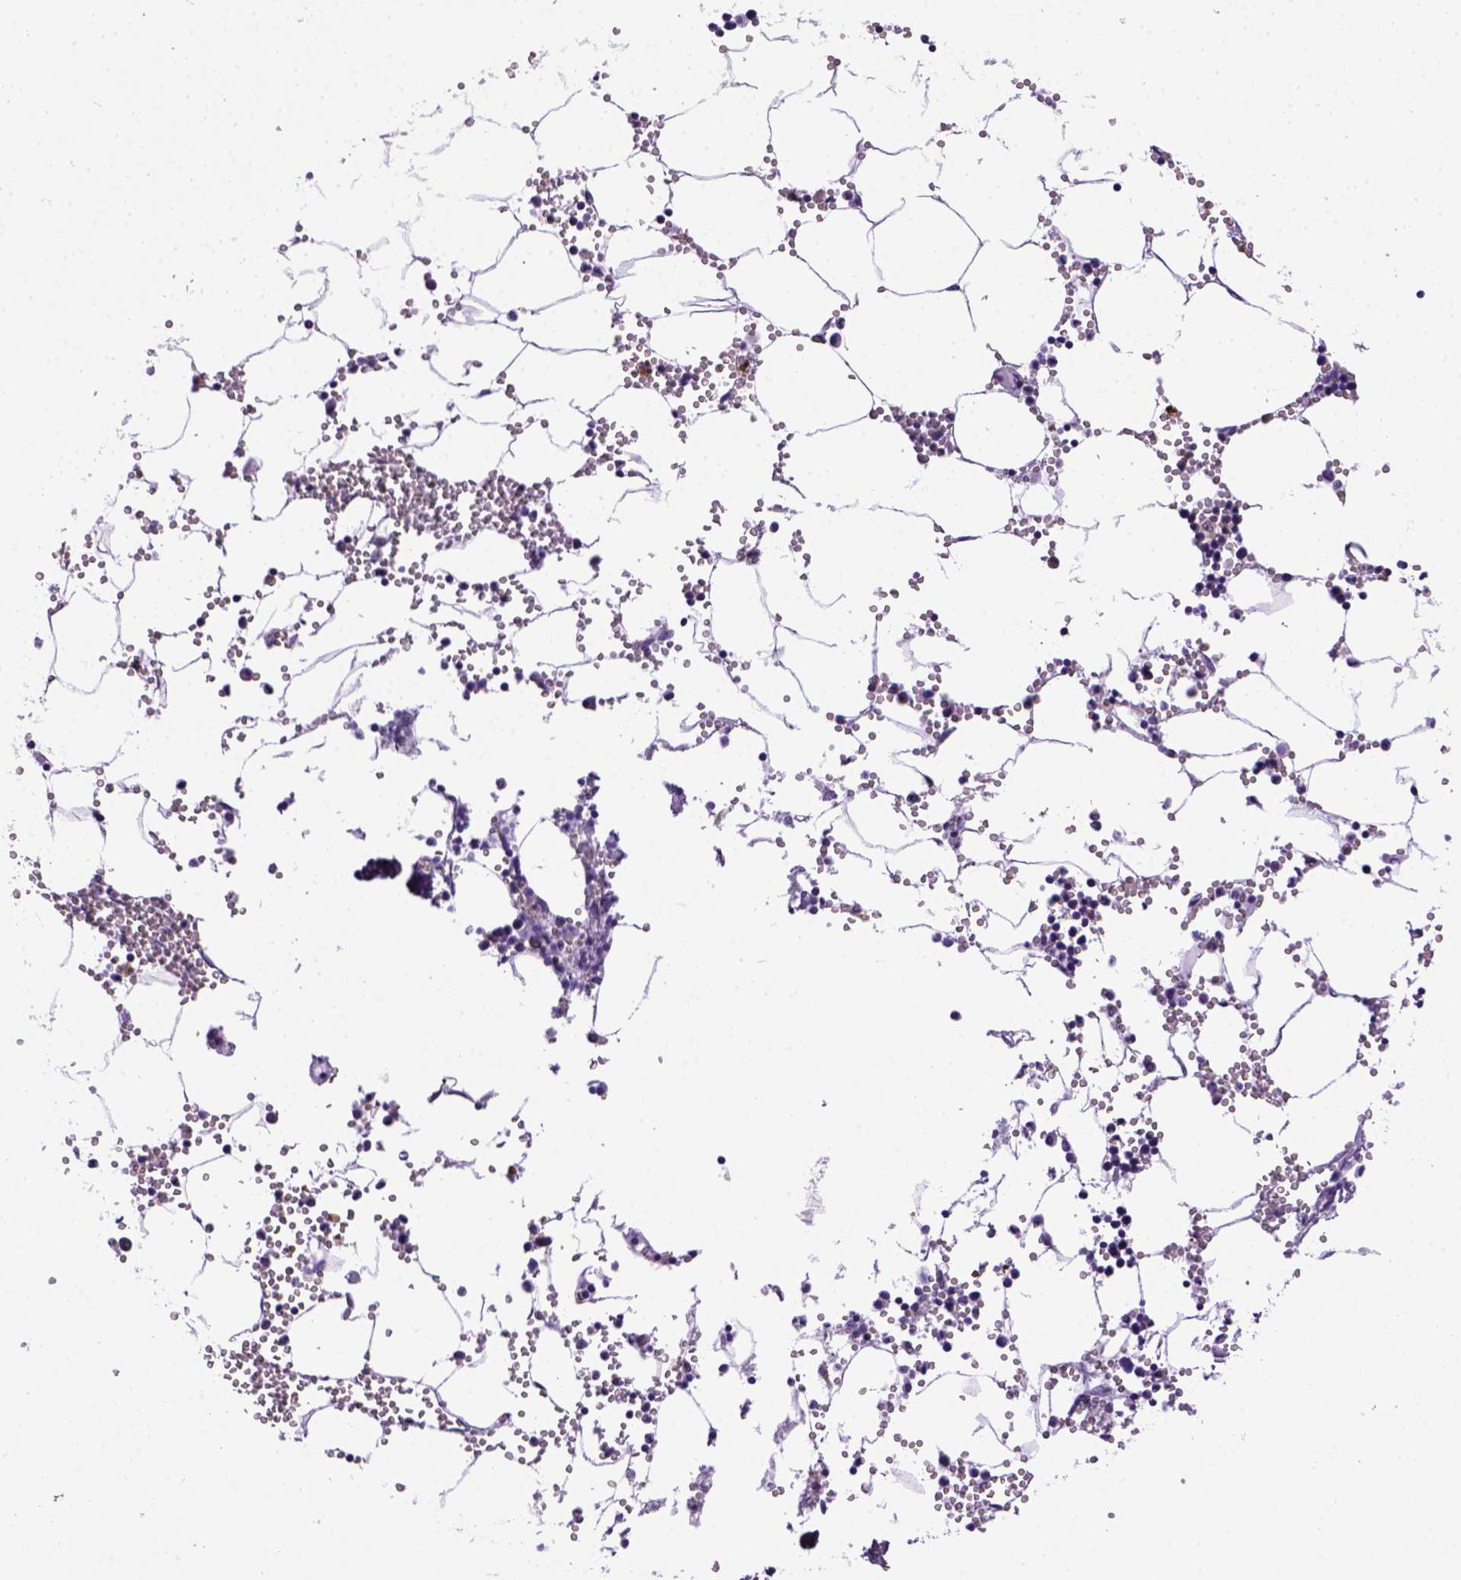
{"staining": {"intensity": "negative", "quantity": "none", "location": "none"}, "tissue": "bone marrow", "cell_type": "Hematopoietic cells", "image_type": "normal", "snomed": [{"axis": "morphology", "description": "Normal tissue, NOS"}, {"axis": "topography", "description": "Bone marrow"}], "caption": "Bone marrow was stained to show a protein in brown. There is no significant staining in hematopoietic cells. Brightfield microscopy of immunohistochemistry (IHC) stained with DAB (brown) and hematoxylin (blue), captured at high magnification.", "gene": "CDH1", "patient": {"sex": "male", "age": 54}}